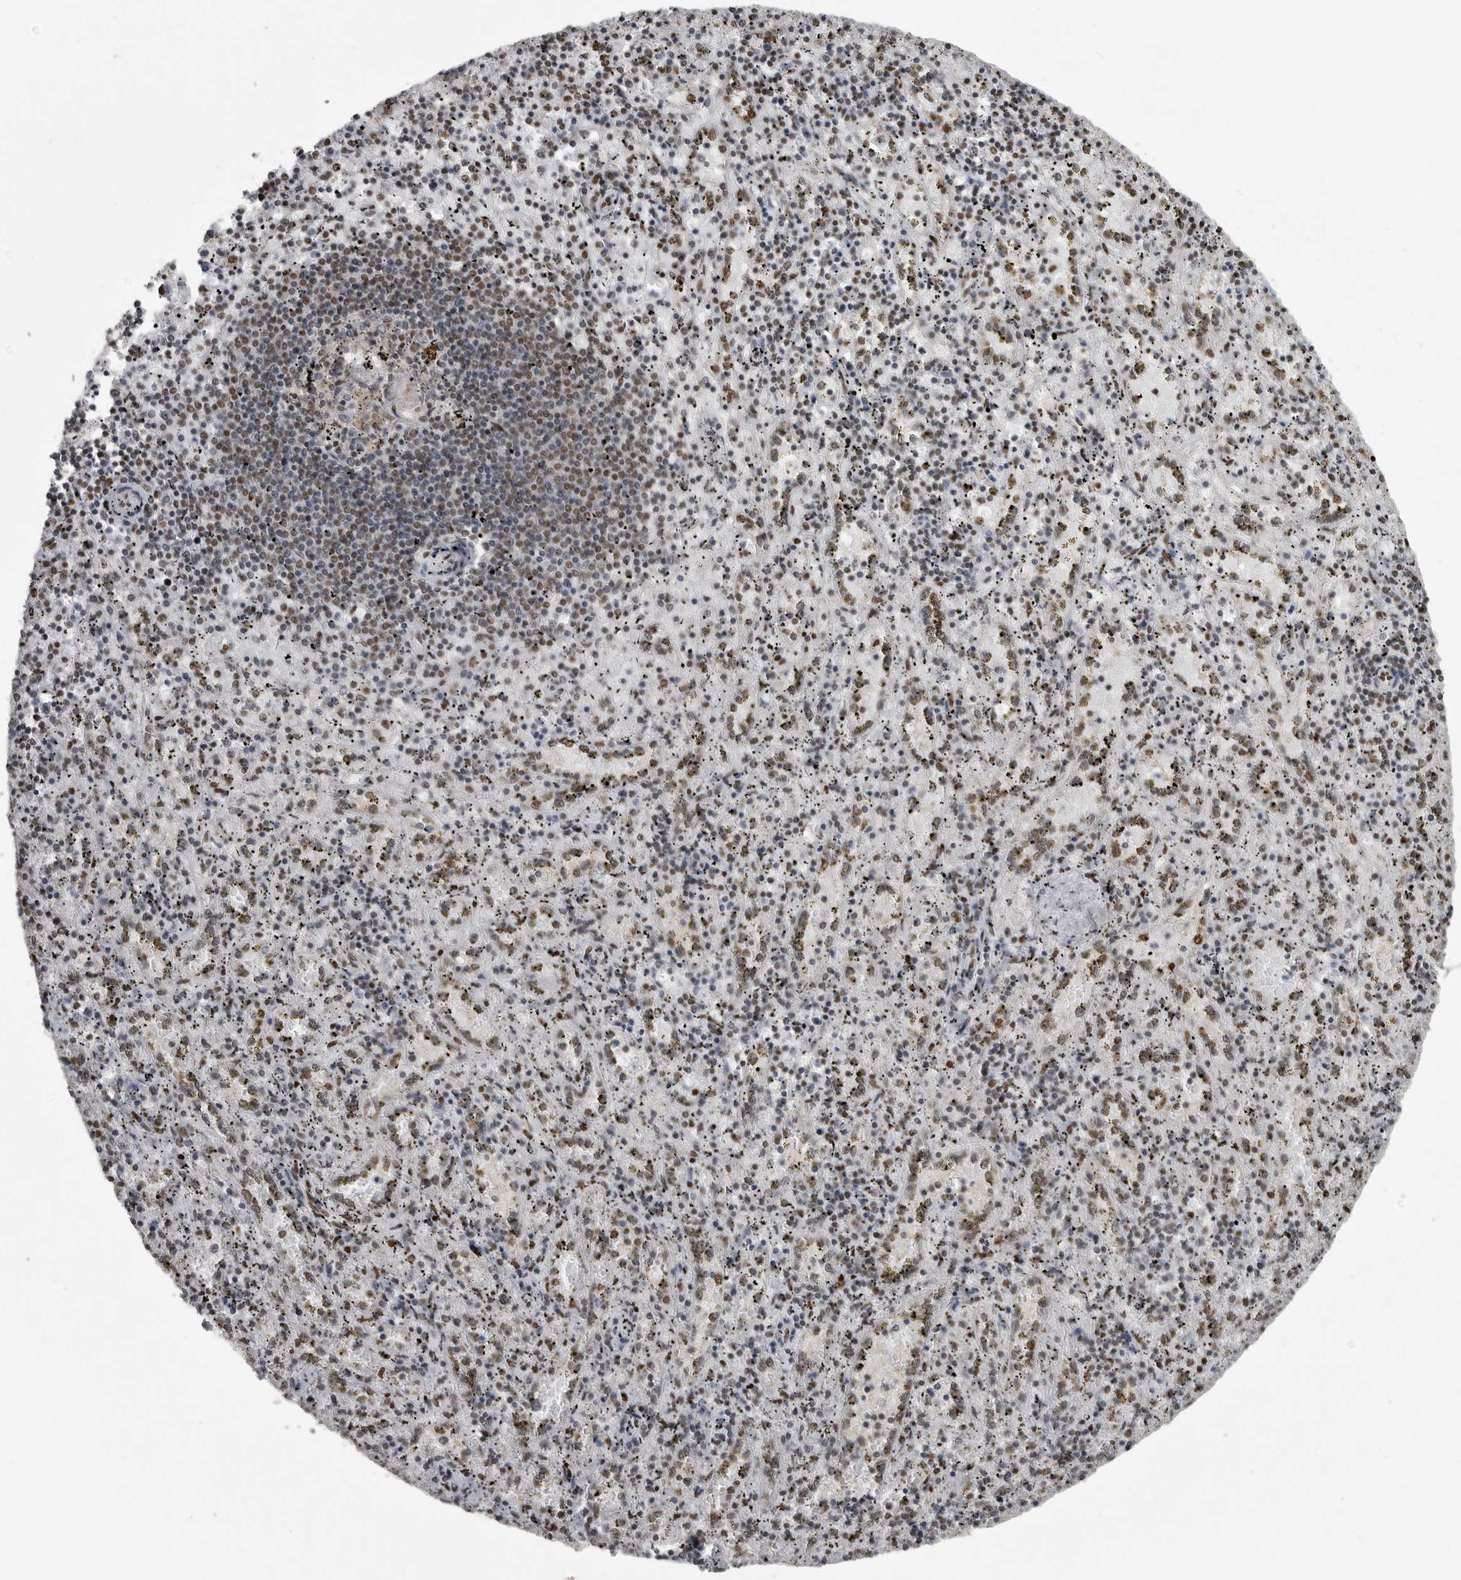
{"staining": {"intensity": "moderate", "quantity": "25%-75%", "location": "nuclear"}, "tissue": "spleen", "cell_type": "Cells in red pulp", "image_type": "normal", "snomed": [{"axis": "morphology", "description": "Normal tissue, NOS"}, {"axis": "topography", "description": "Spleen"}], "caption": "Normal spleen displays moderate nuclear positivity in about 25%-75% of cells in red pulp.", "gene": "YAF2", "patient": {"sex": "male", "age": 11}}